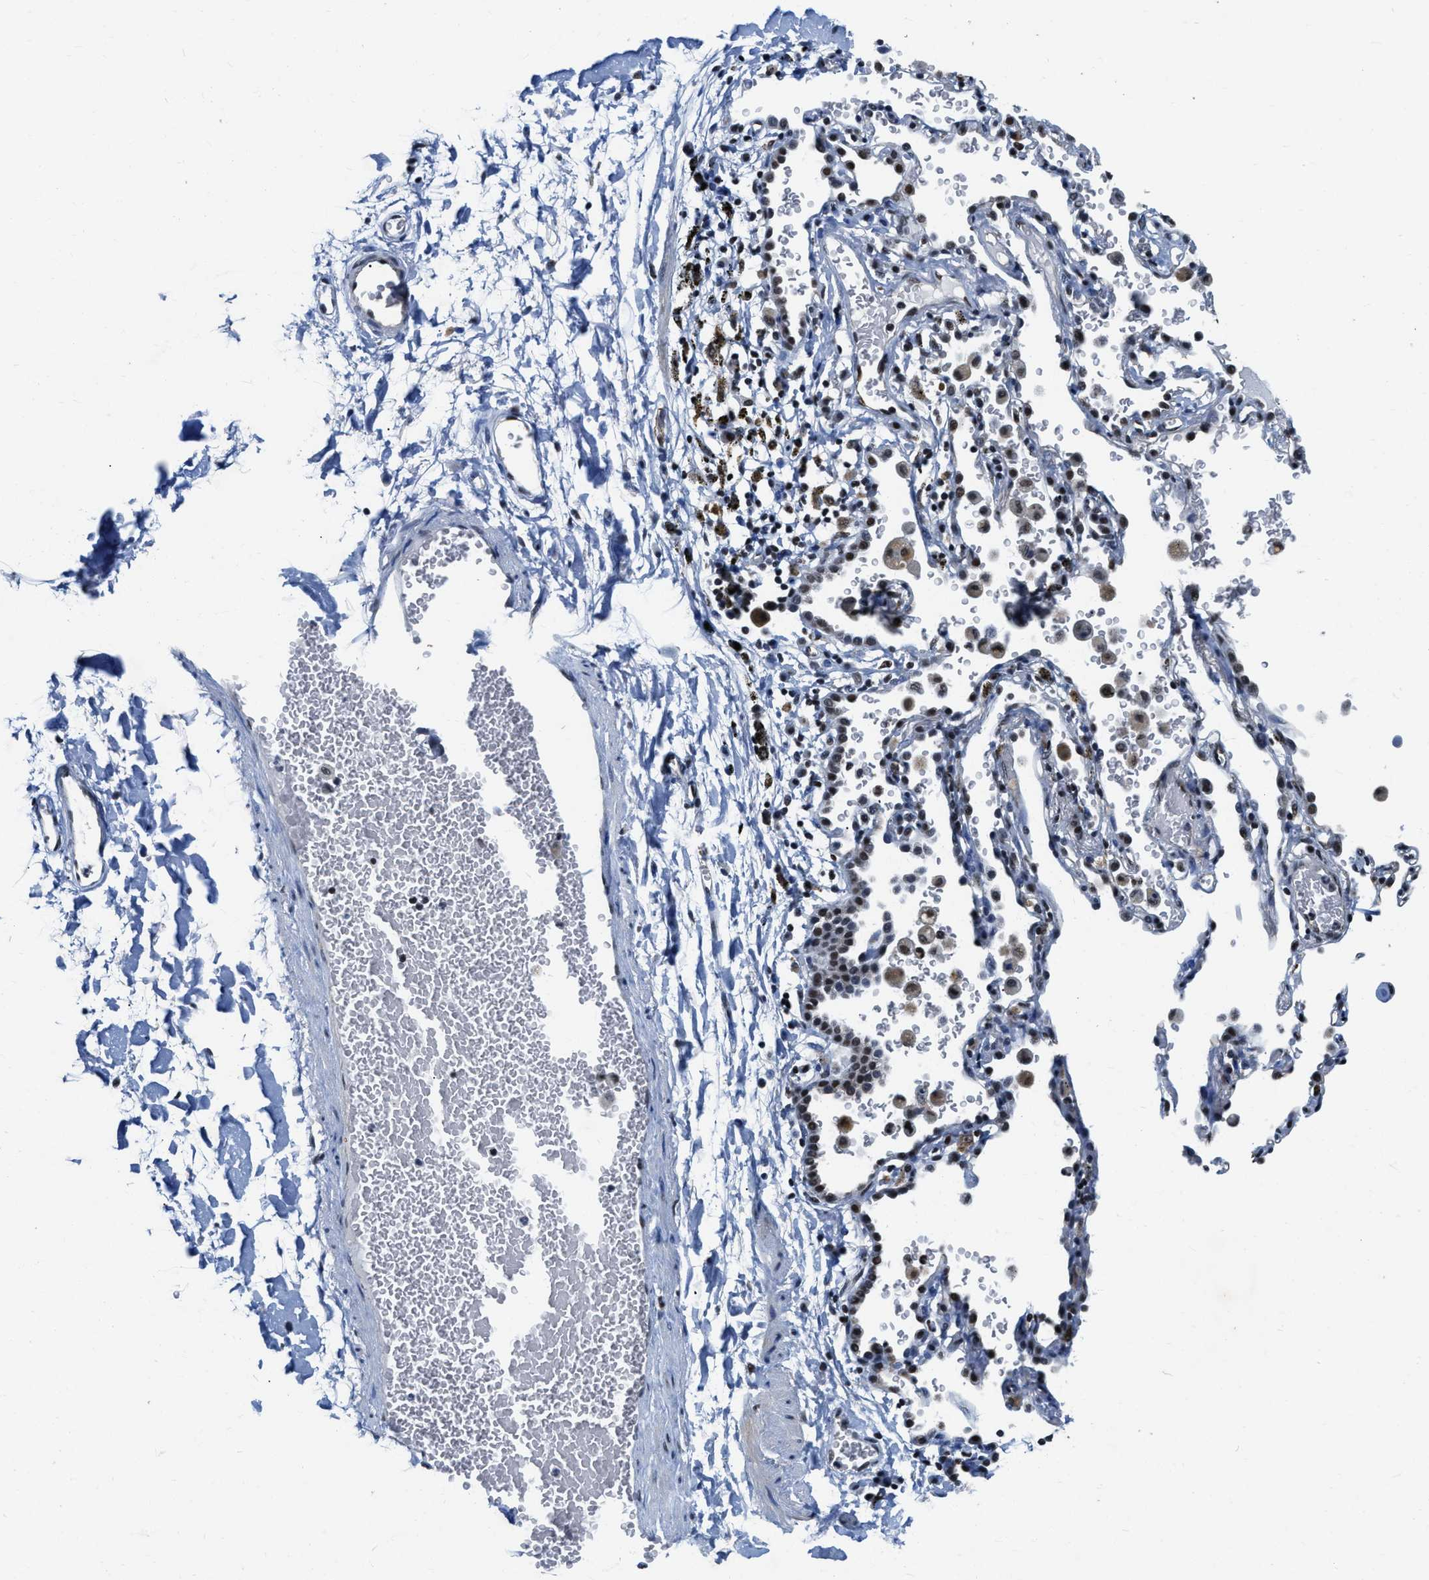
{"staining": {"intensity": "negative", "quantity": "none", "location": "none"}, "tissue": "adipose tissue", "cell_type": "Adipocytes", "image_type": "normal", "snomed": [{"axis": "morphology", "description": "Normal tissue, NOS"}, {"axis": "topography", "description": "Cartilage tissue"}, {"axis": "topography", "description": "Bronchus"}], "caption": "DAB immunohistochemical staining of unremarkable human adipose tissue exhibits no significant positivity in adipocytes. (Immunohistochemistry (ihc), brightfield microscopy, high magnification).", "gene": "CCNE1", "patient": {"sex": "female", "age": 53}}